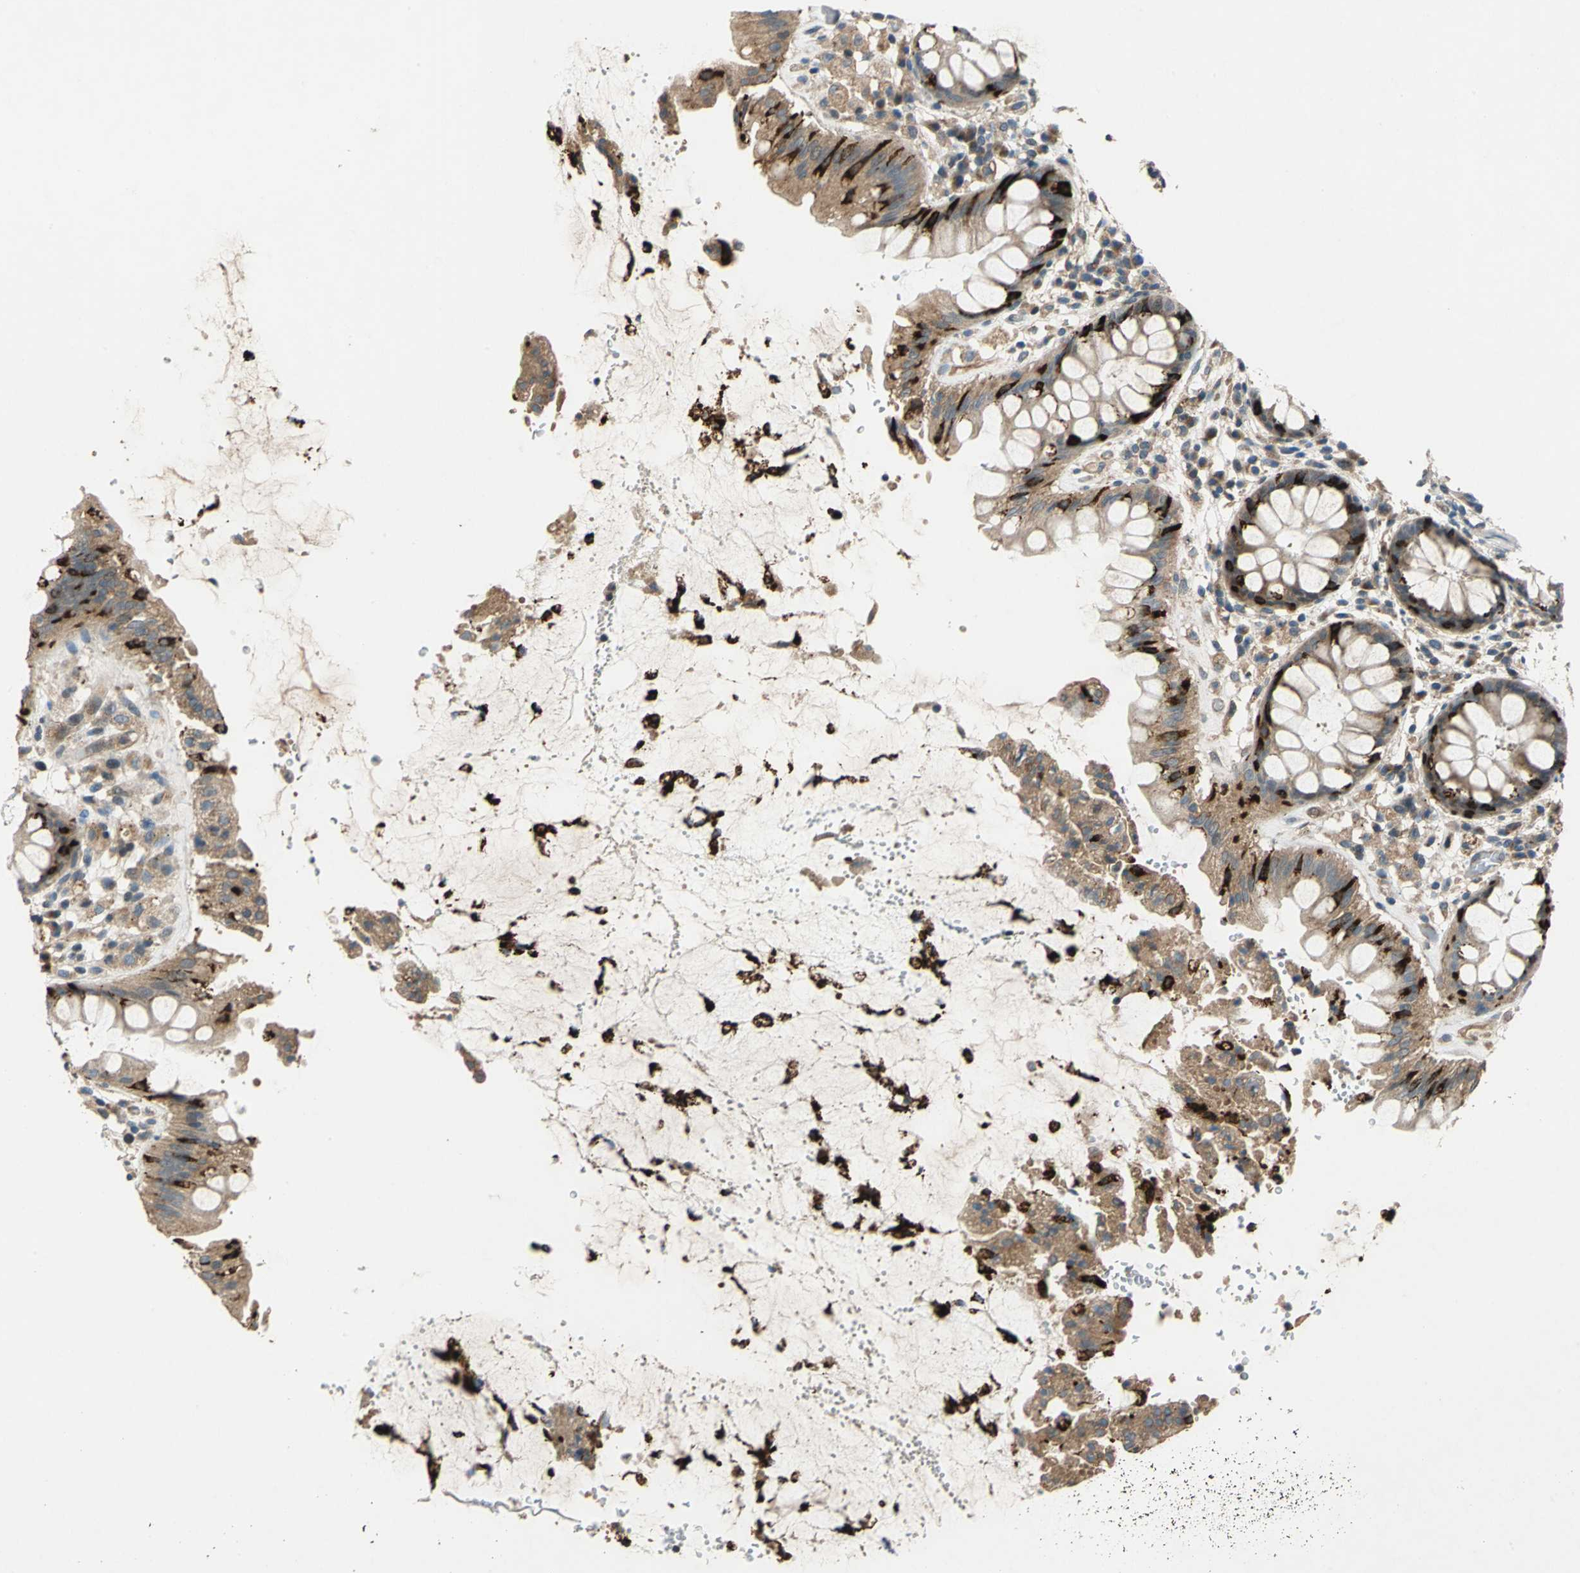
{"staining": {"intensity": "moderate", "quantity": ">75%", "location": "cytoplasmic/membranous"}, "tissue": "rectum", "cell_type": "Glandular cells", "image_type": "normal", "snomed": [{"axis": "morphology", "description": "Normal tissue, NOS"}, {"axis": "topography", "description": "Rectum"}], "caption": "Unremarkable rectum reveals moderate cytoplasmic/membranous positivity in approximately >75% of glandular cells, visualized by immunohistochemistry. The staining was performed using DAB, with brown indicating positive protein expression. Nuclei are stained blue with hematoxylin.", "gene": "EMCN", "patient": {"sex": "female", "age": 46}}